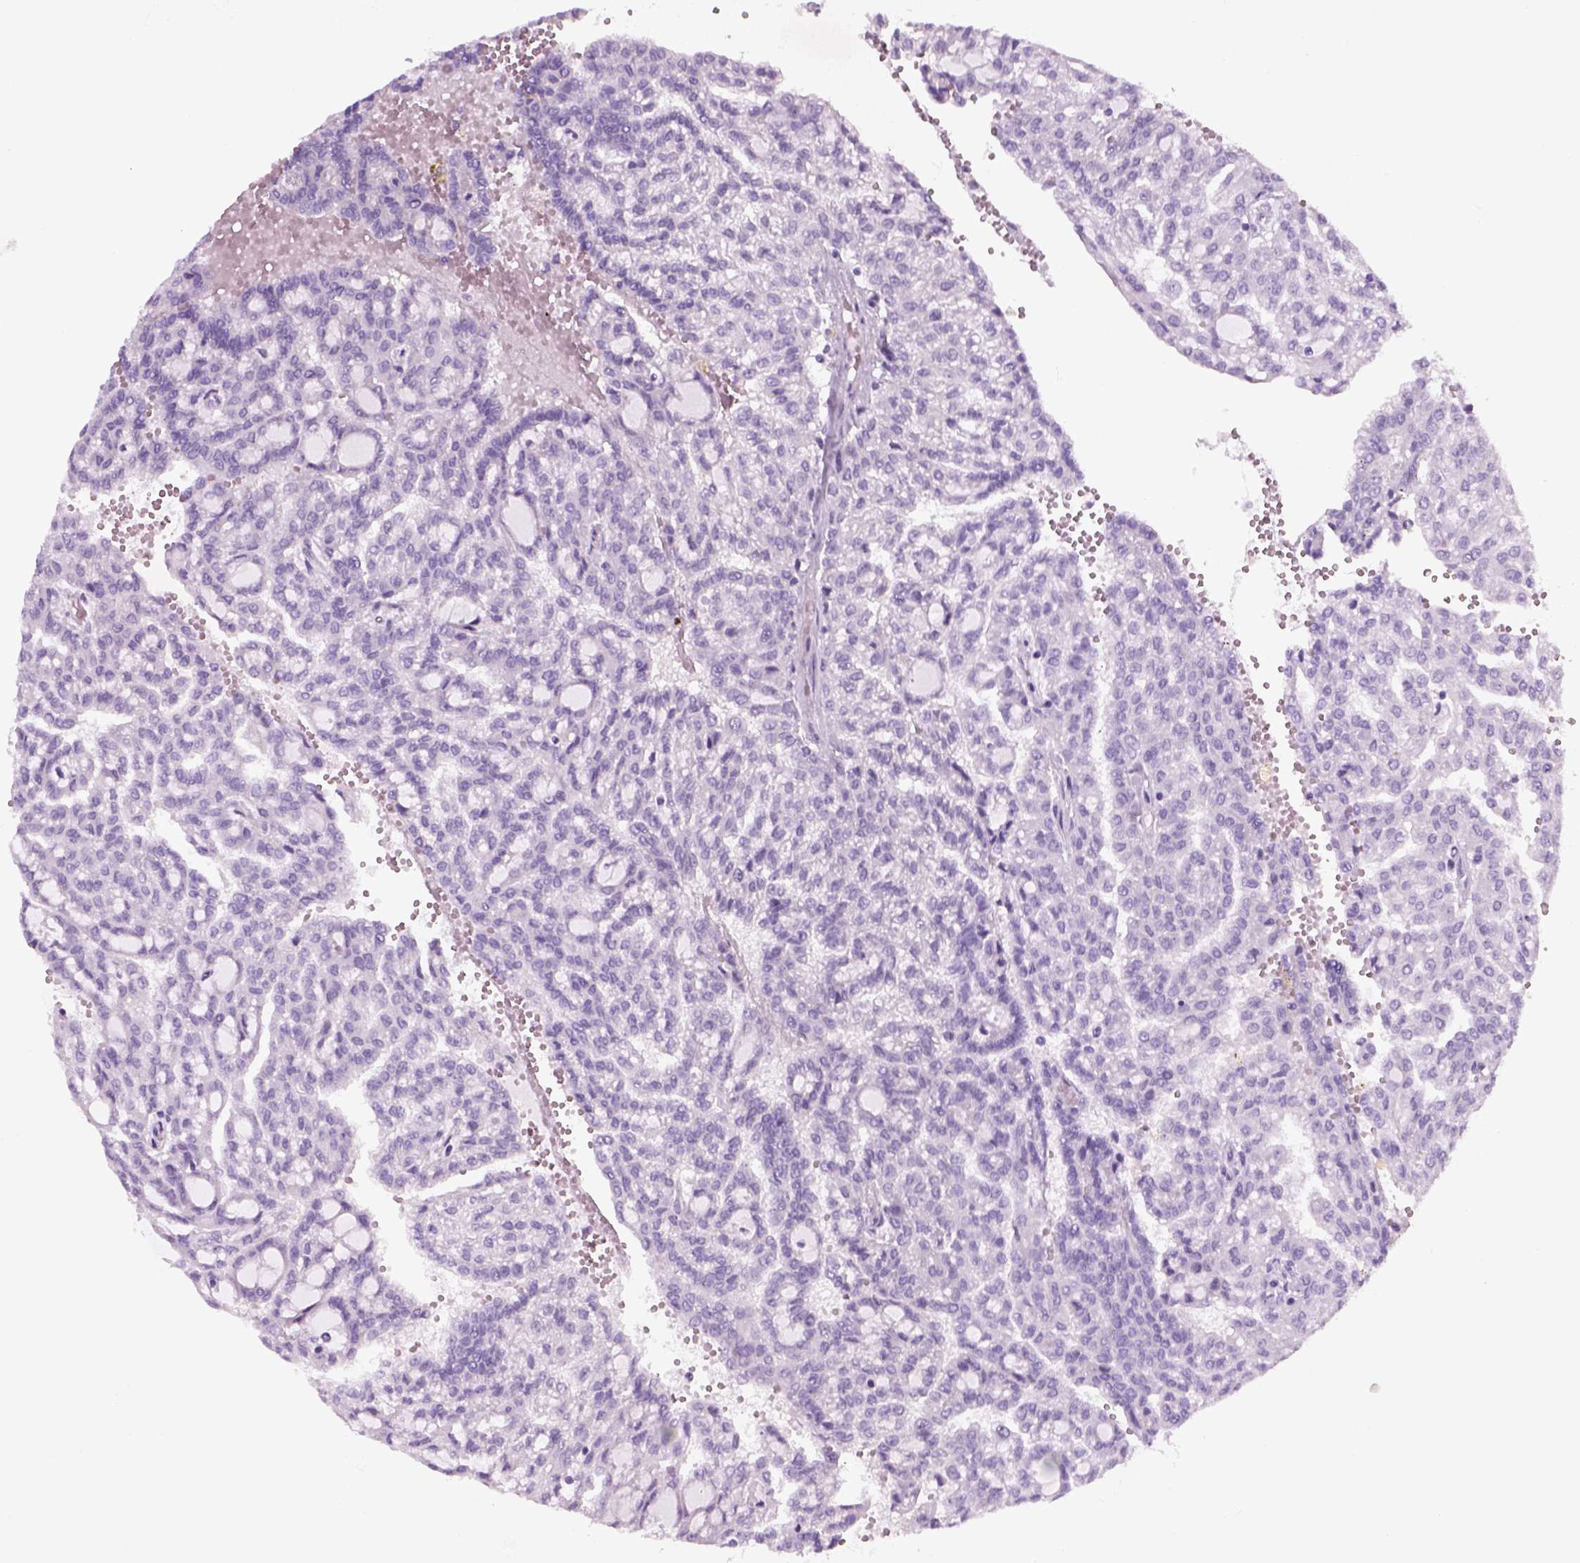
{"staining": {"intensity": "negative", "quantity": "none", "location": "none"}, "tissue": "renal cancer", "cell_type": "Tumor cells", "image_type": "cancer", "snomed": [{"axis": "morphology", "description": "Adenocarcinoma, NOS"}, {"axis": "topography", "description": "Kidney"}], "caption": "Immunohistochemical staining of renal cancer (adenocarcinoma) displays no significant expression in tumor cells.", "gene": "SLC12A5", "patient": {"sex": "male", "age": 63}}